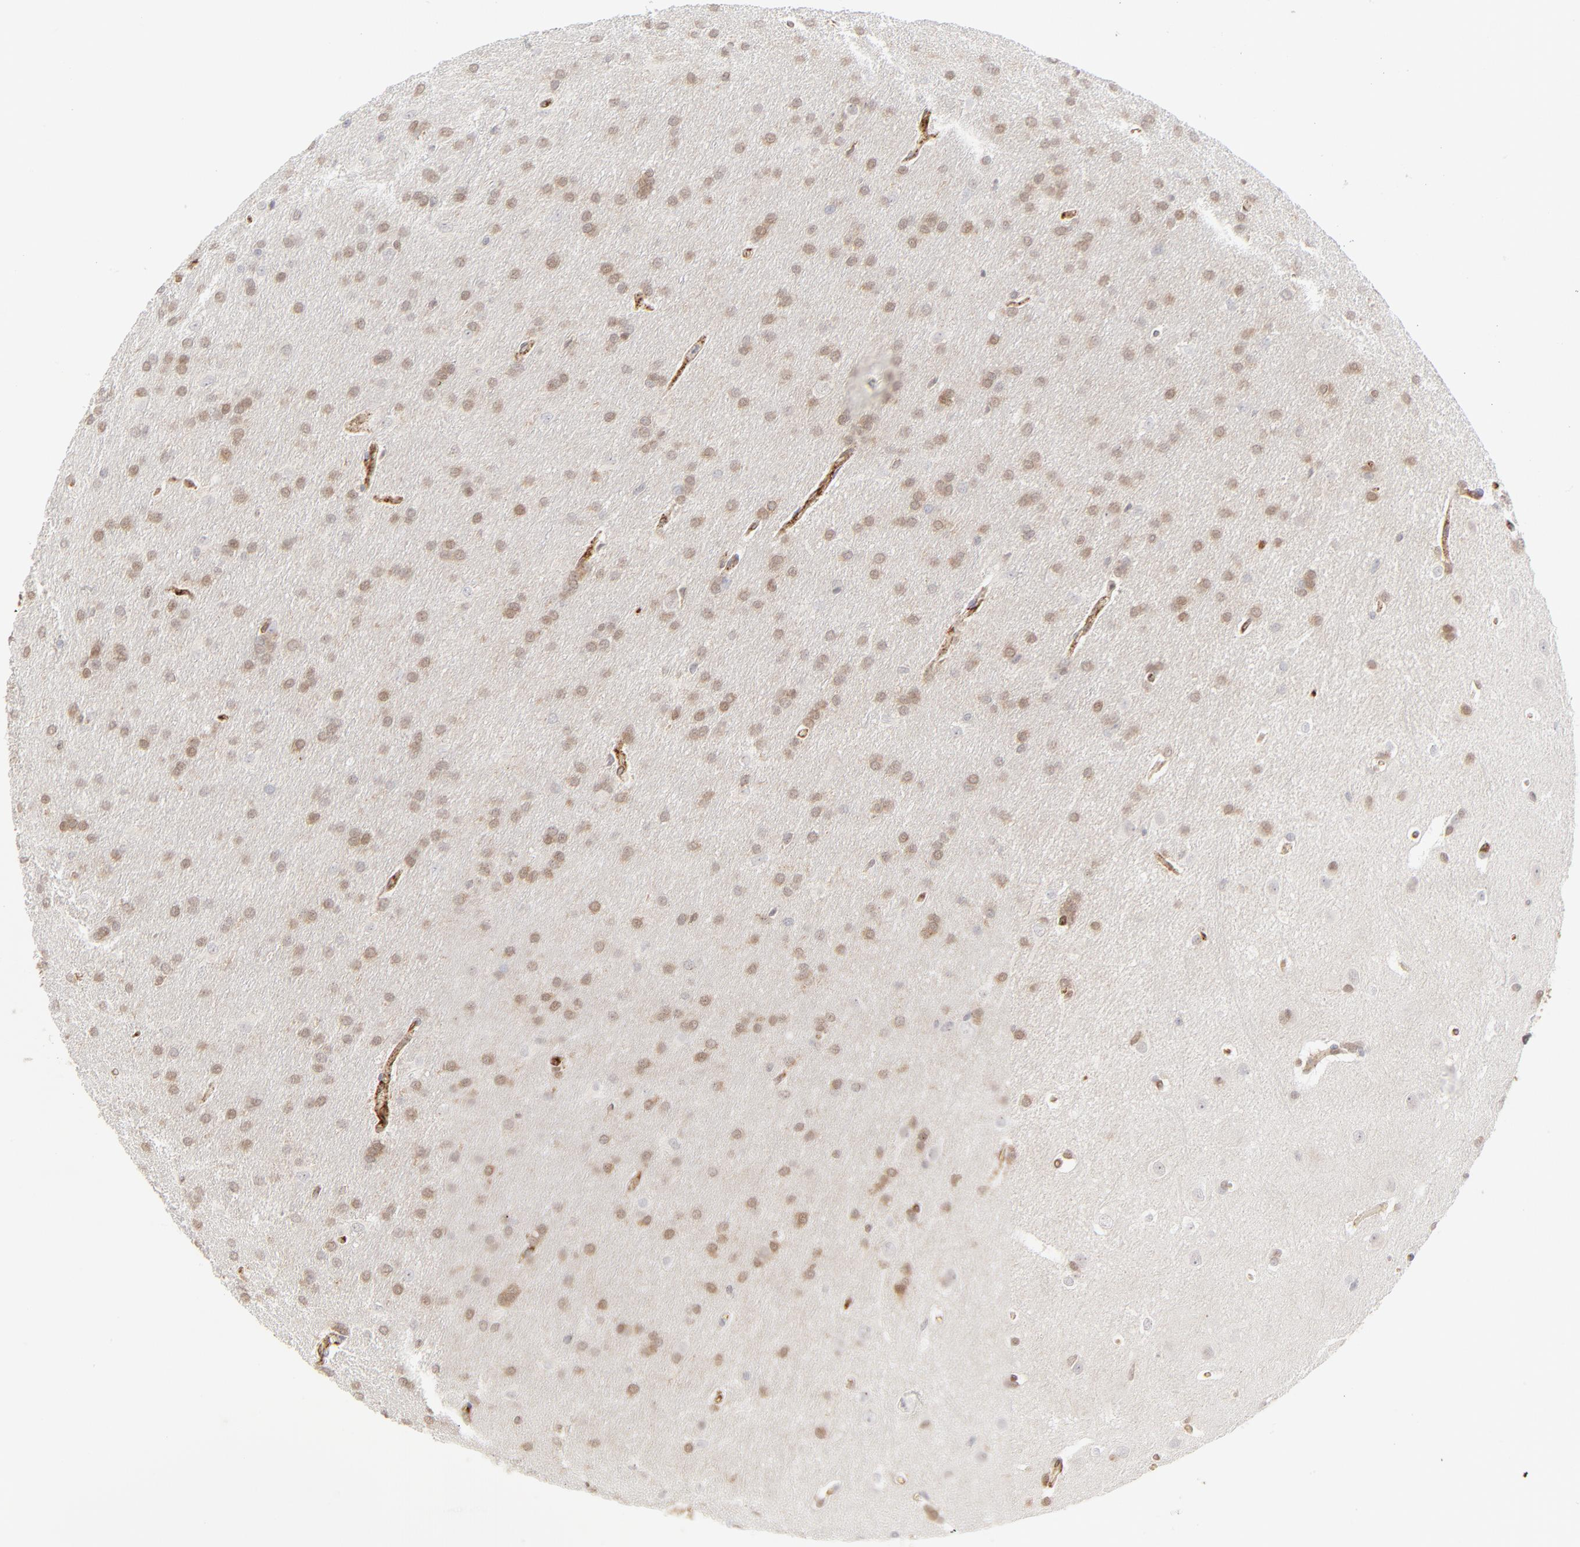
{"staining": {"intensity": "weak", "quantity": ">75%", "location": "nuclear"}, "tissue": "glioma", "cell_type": "Tumor cells", "image_type": "cancer", "snomed": [{"axis": "morphology", "description": "Glioma, malignant, Low grade"}, {"axis": "topography", "description": "Brain"}], "caption": "Protein analysis of glioma tissue displays weak nuclear staining in about >75% of tumor cells.", "gene": "CDK6", "patient": {"sex": "female", "age": 32}}